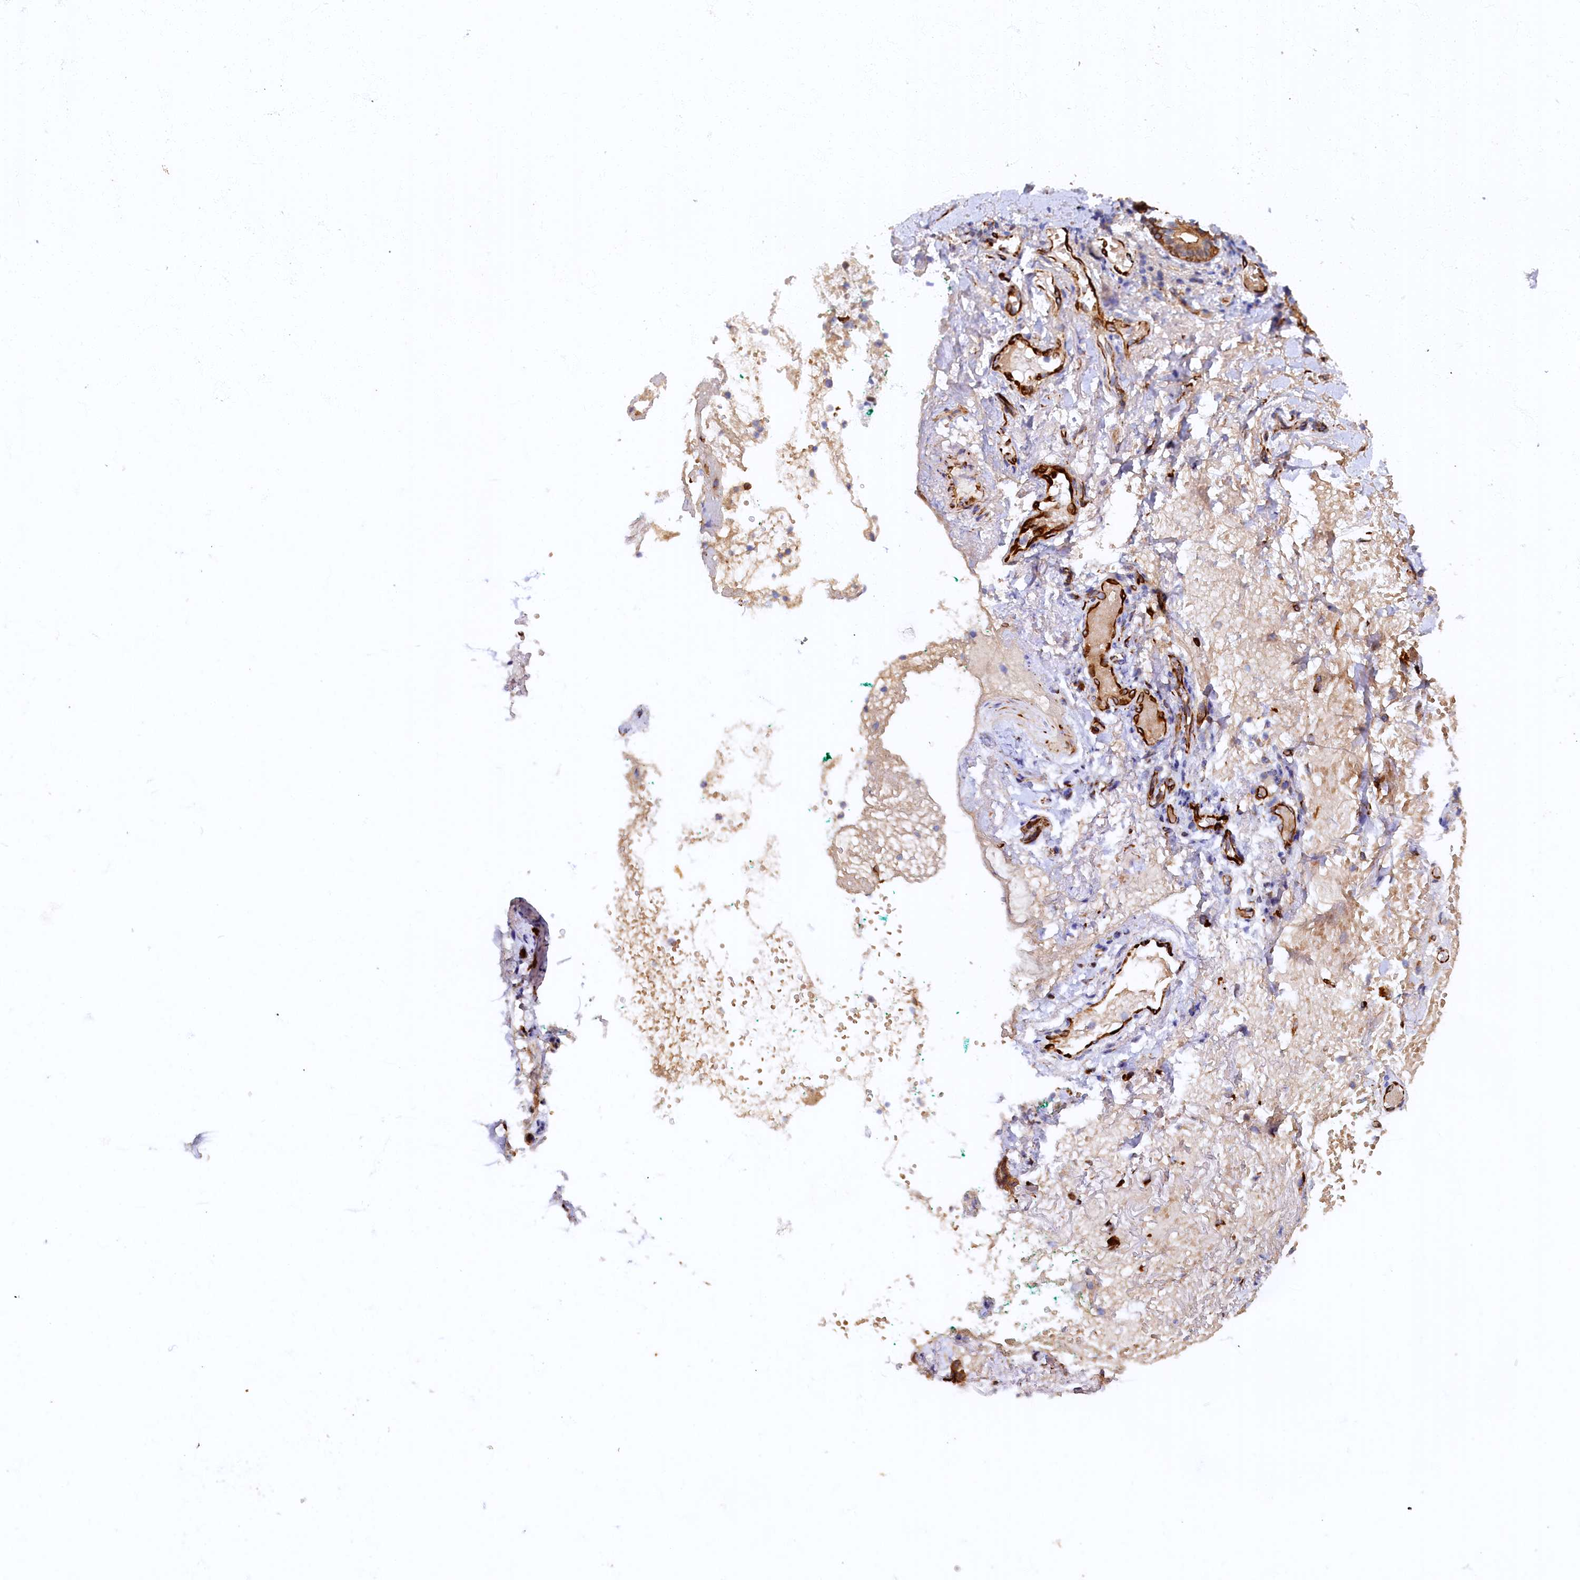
{"staining": {"intensity": "negative", "quantity": "none", "location": "none"}, "tissue": "adipose tissue", "cell_type": "Adipocytes", "image_type": "normal", "snomed": [{"axis": "morphology", "description": "Normal tissue, NOS"}, {"axis": "morphology", "description": "Basal cell carcinoma"}, {"axis": "topography", "description": "Cartilage tissue"}, {"axis": "topography", "description": "Nasopharynx"}, {"axis": "topography", "description": "Oral tissue"}], "caption": "The IHC micrograph has no significant positivity in adipocytes of adipose tissue.", "gene": "ARL11", "patient": {"sex": "female", "age": 77}}